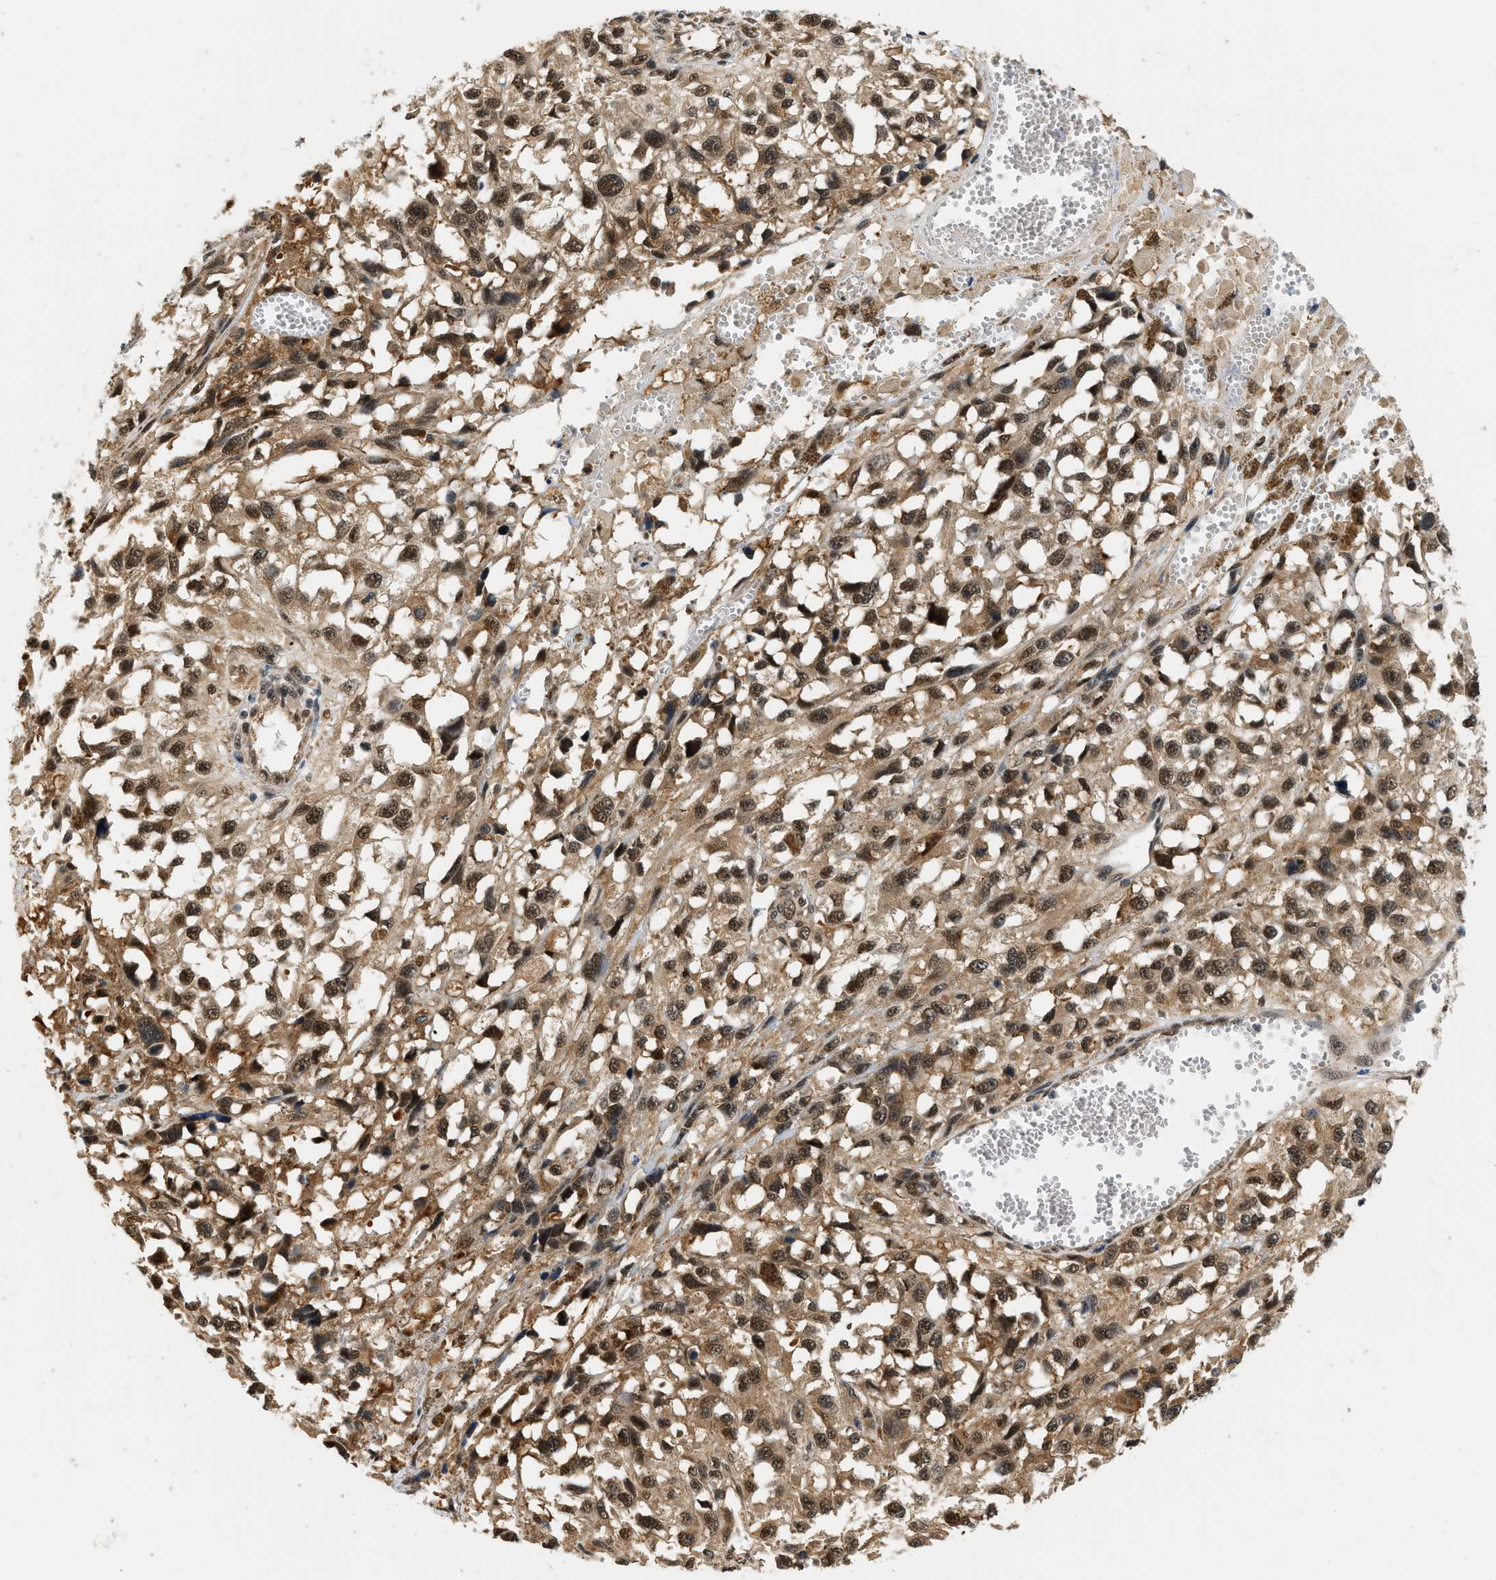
{"staining": {"intensity": "strong", "quantity": ">75%", "location": "cytoplasmic/membranous,nuclear"}, "tissue": "melanoma", "cell_type": "Tumor cells", "image_type": "cancer", "snomed": [{"axis": "morphology", "description": "Malignant melanoma, Metastatic site"}, {"axis": "topography", "description": "Lymph node"}], "caption": "High-magnification brightfield microscopy of melanoma stained with DAB (brown) and counterstained with hematoxylin (blue). tumor cells exhibit strong cytoplasmic/membranous and nuclear staining is appreciated in approximately>75% of cells. Ihc stains the protein of interest in brown and the nuclei are stained blue.", "gene": "PSMD3", "patient": {"sex": "male", "age": 59}}